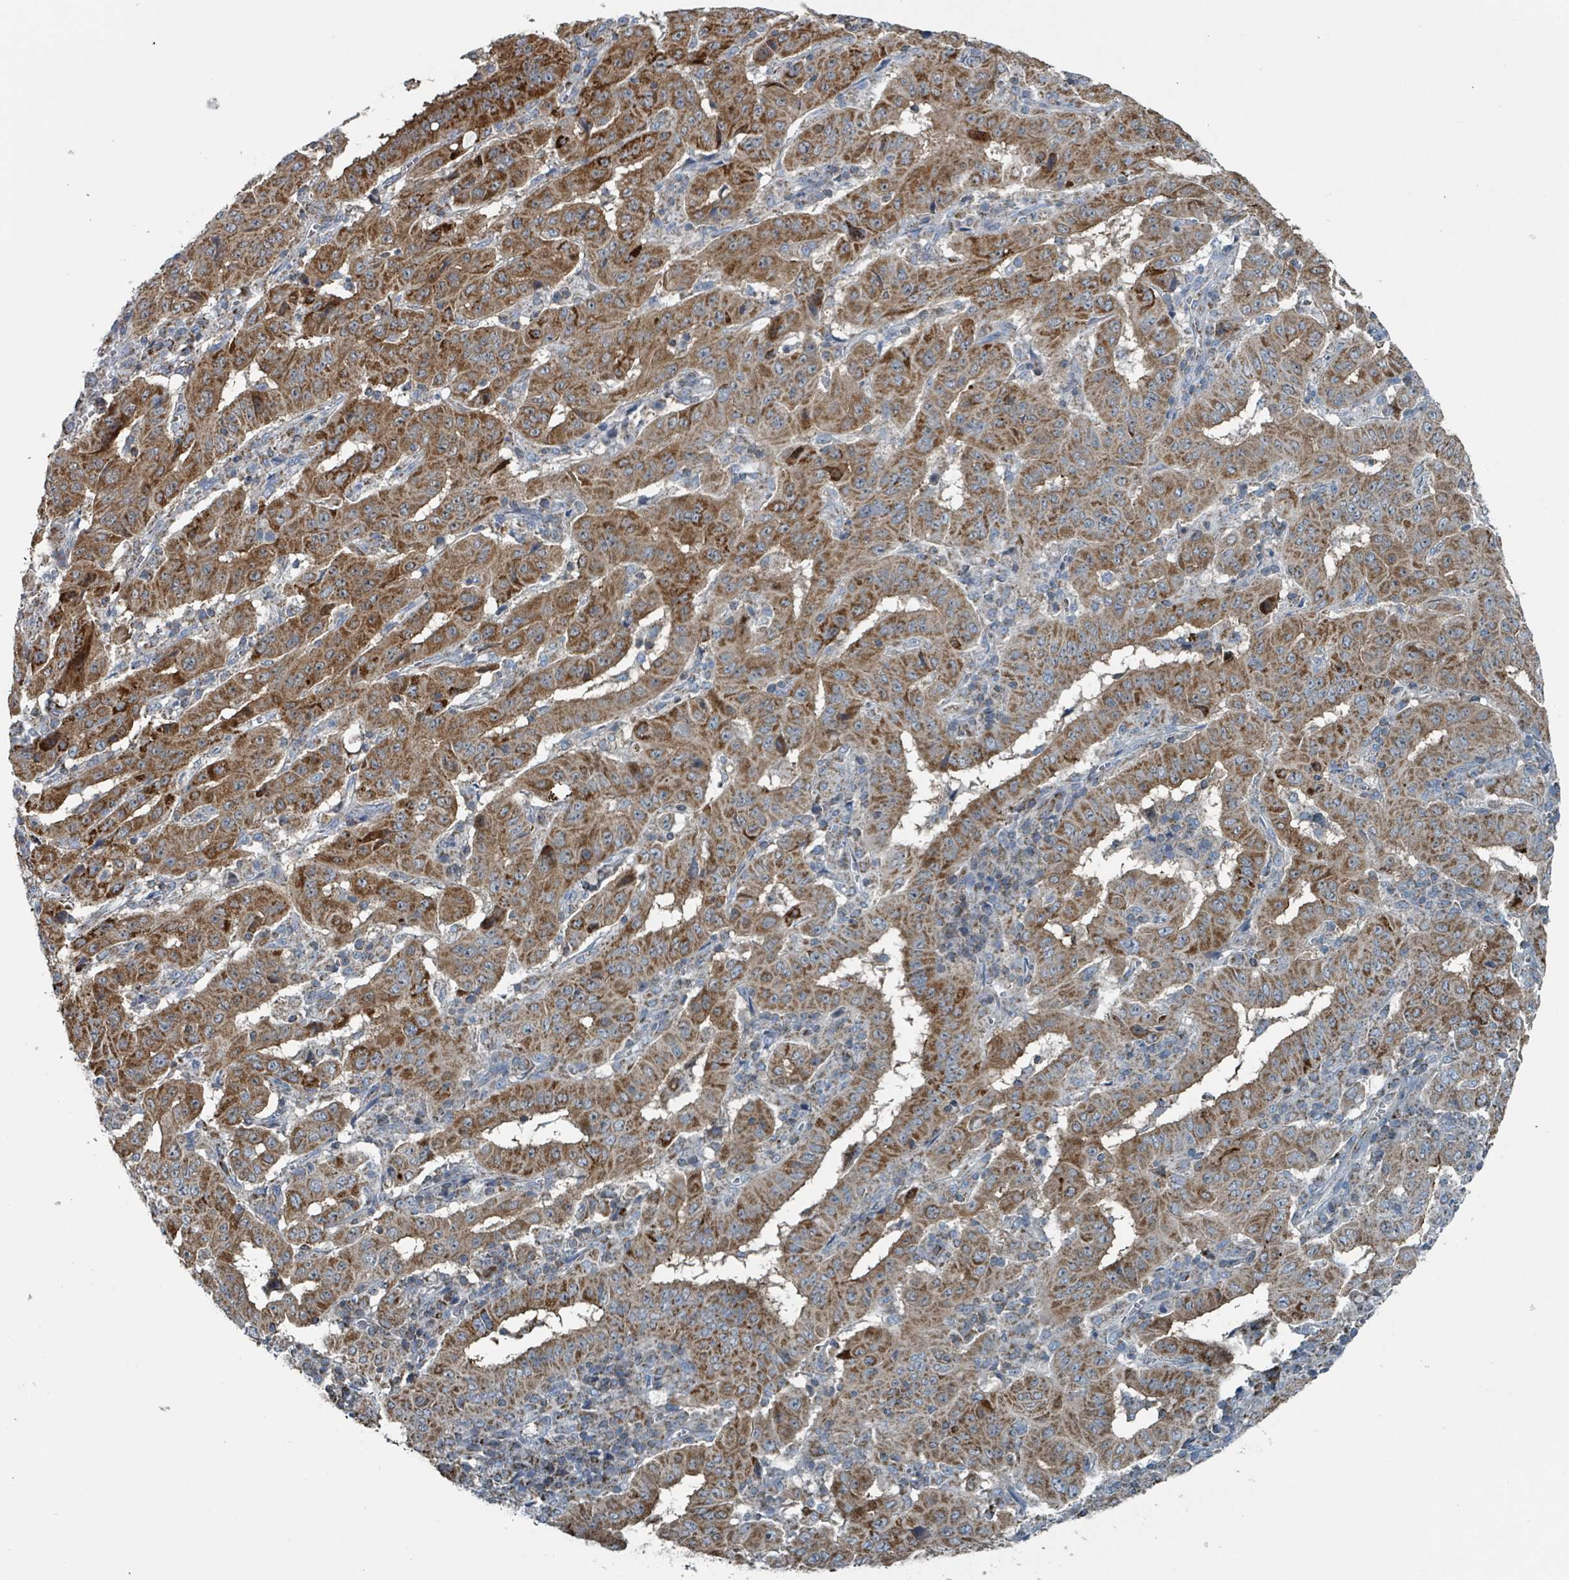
{"staining": {"intensity": "moderate", "quantity": ">75%", "location": "cytoplasmic/membranous"}, "tissue": "pancreatic cancer", "cell_type": "Tumor cells", "image_type": "cancer", "snomed": [{"axis": "morphology", "description": "Adenocarcinoma, NOS"}, {"axis": "topography", "description": "Pancreas"}], "caption": "Human pancreatic adenocarcinoma stained with a protein marker reveals moderate staining in tumor cells.", "gene": "ABHD18", "patient": {"sex": "male", "age": 63}}